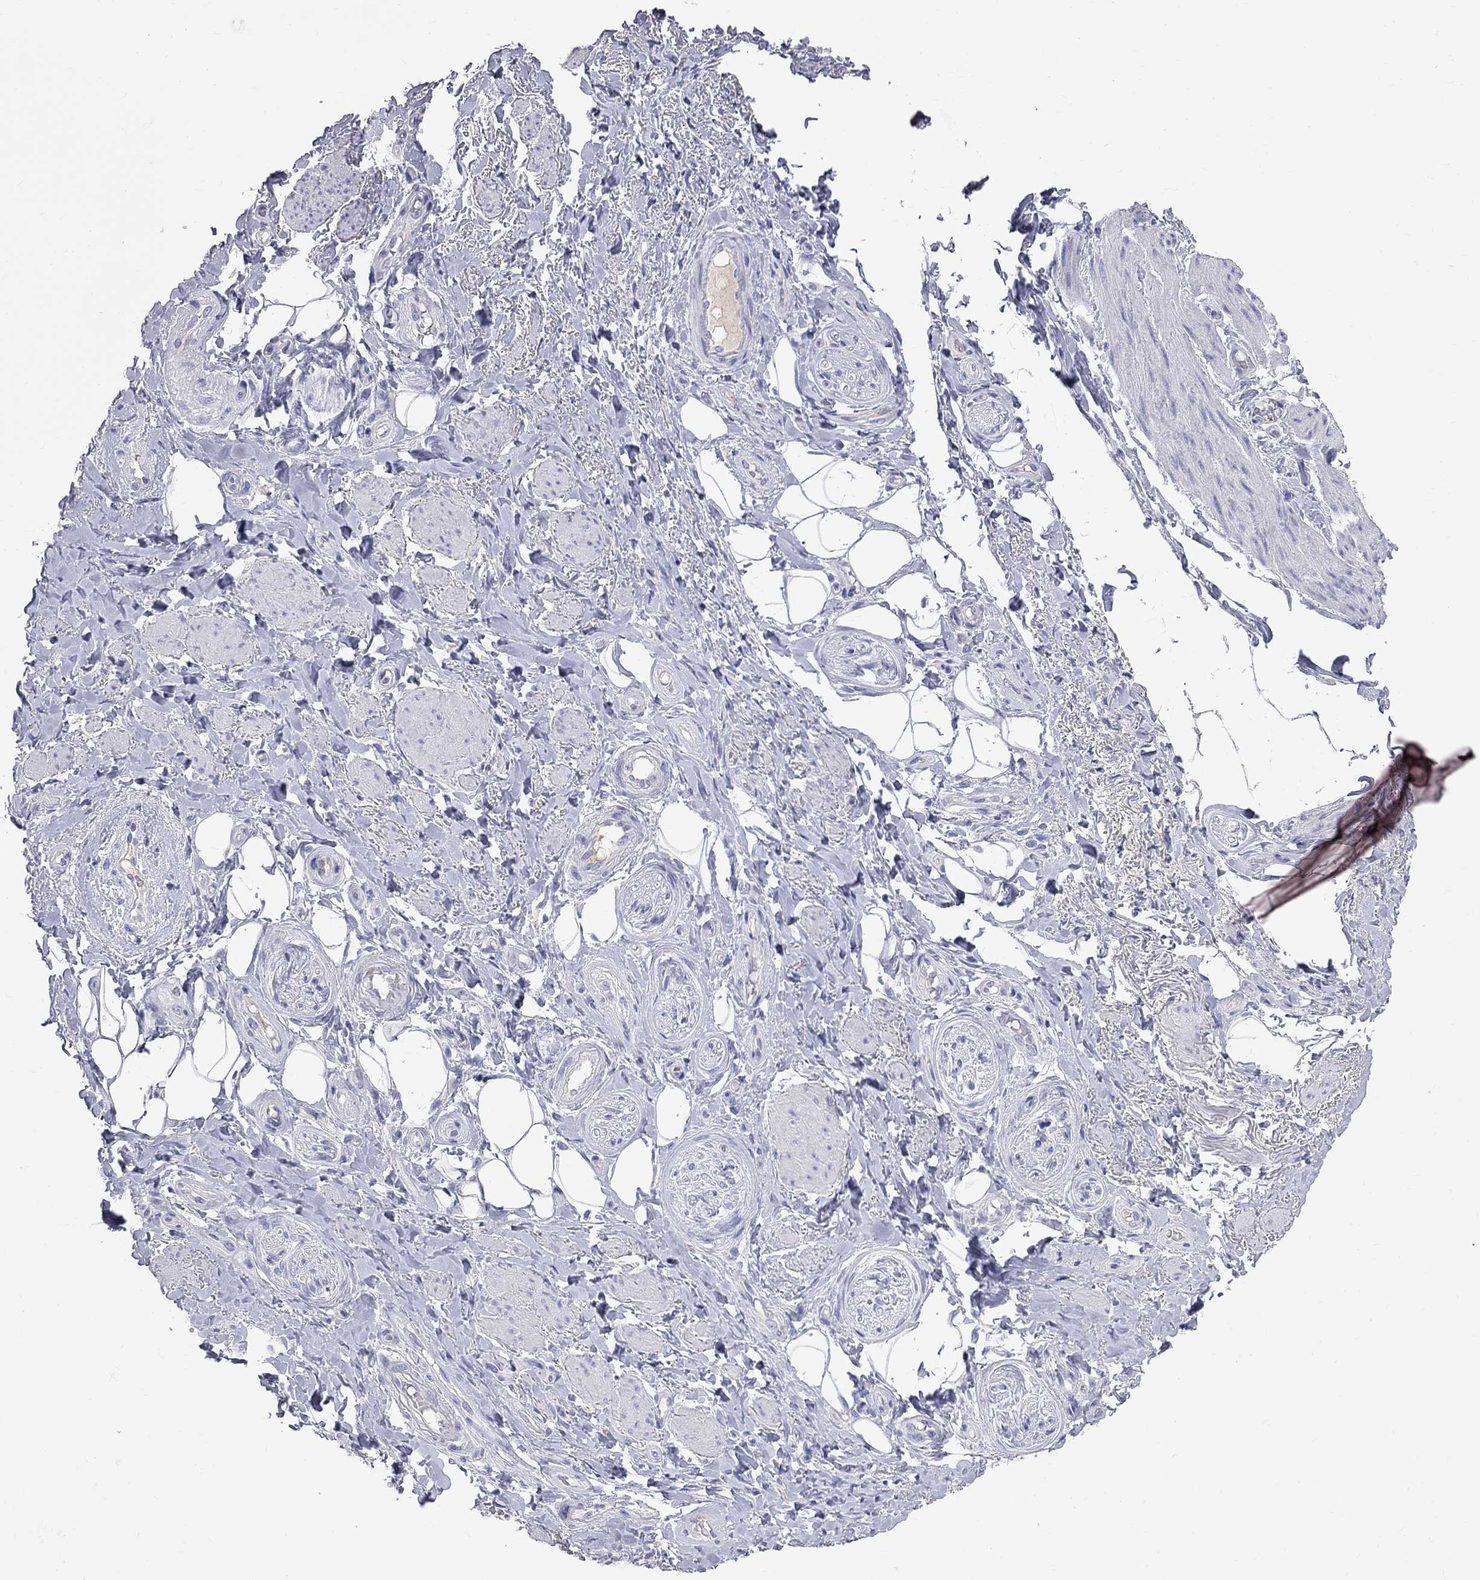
{"staining": {"intensity": "negative", "quantity": "none", "location": "none"}, "tissue": "adipose tissue", "cell_type": "Adipocytes", "image_type": "normal", "snomed": [{"axis": "morphology", "description": "Normal tissue, NOS"}, {"axis": "topography", "description": "Skeletal muscle"}, {"axis": "topography", "description": "Anal"}, {"axis": "topography", "description": "Peripheral nerve tissue"}], "caption": "The image shows no staining of adipocytes in unremarkable adipose tissue.", "gene": "KCND2", "patient": {"sex": "male", "age": 53}}